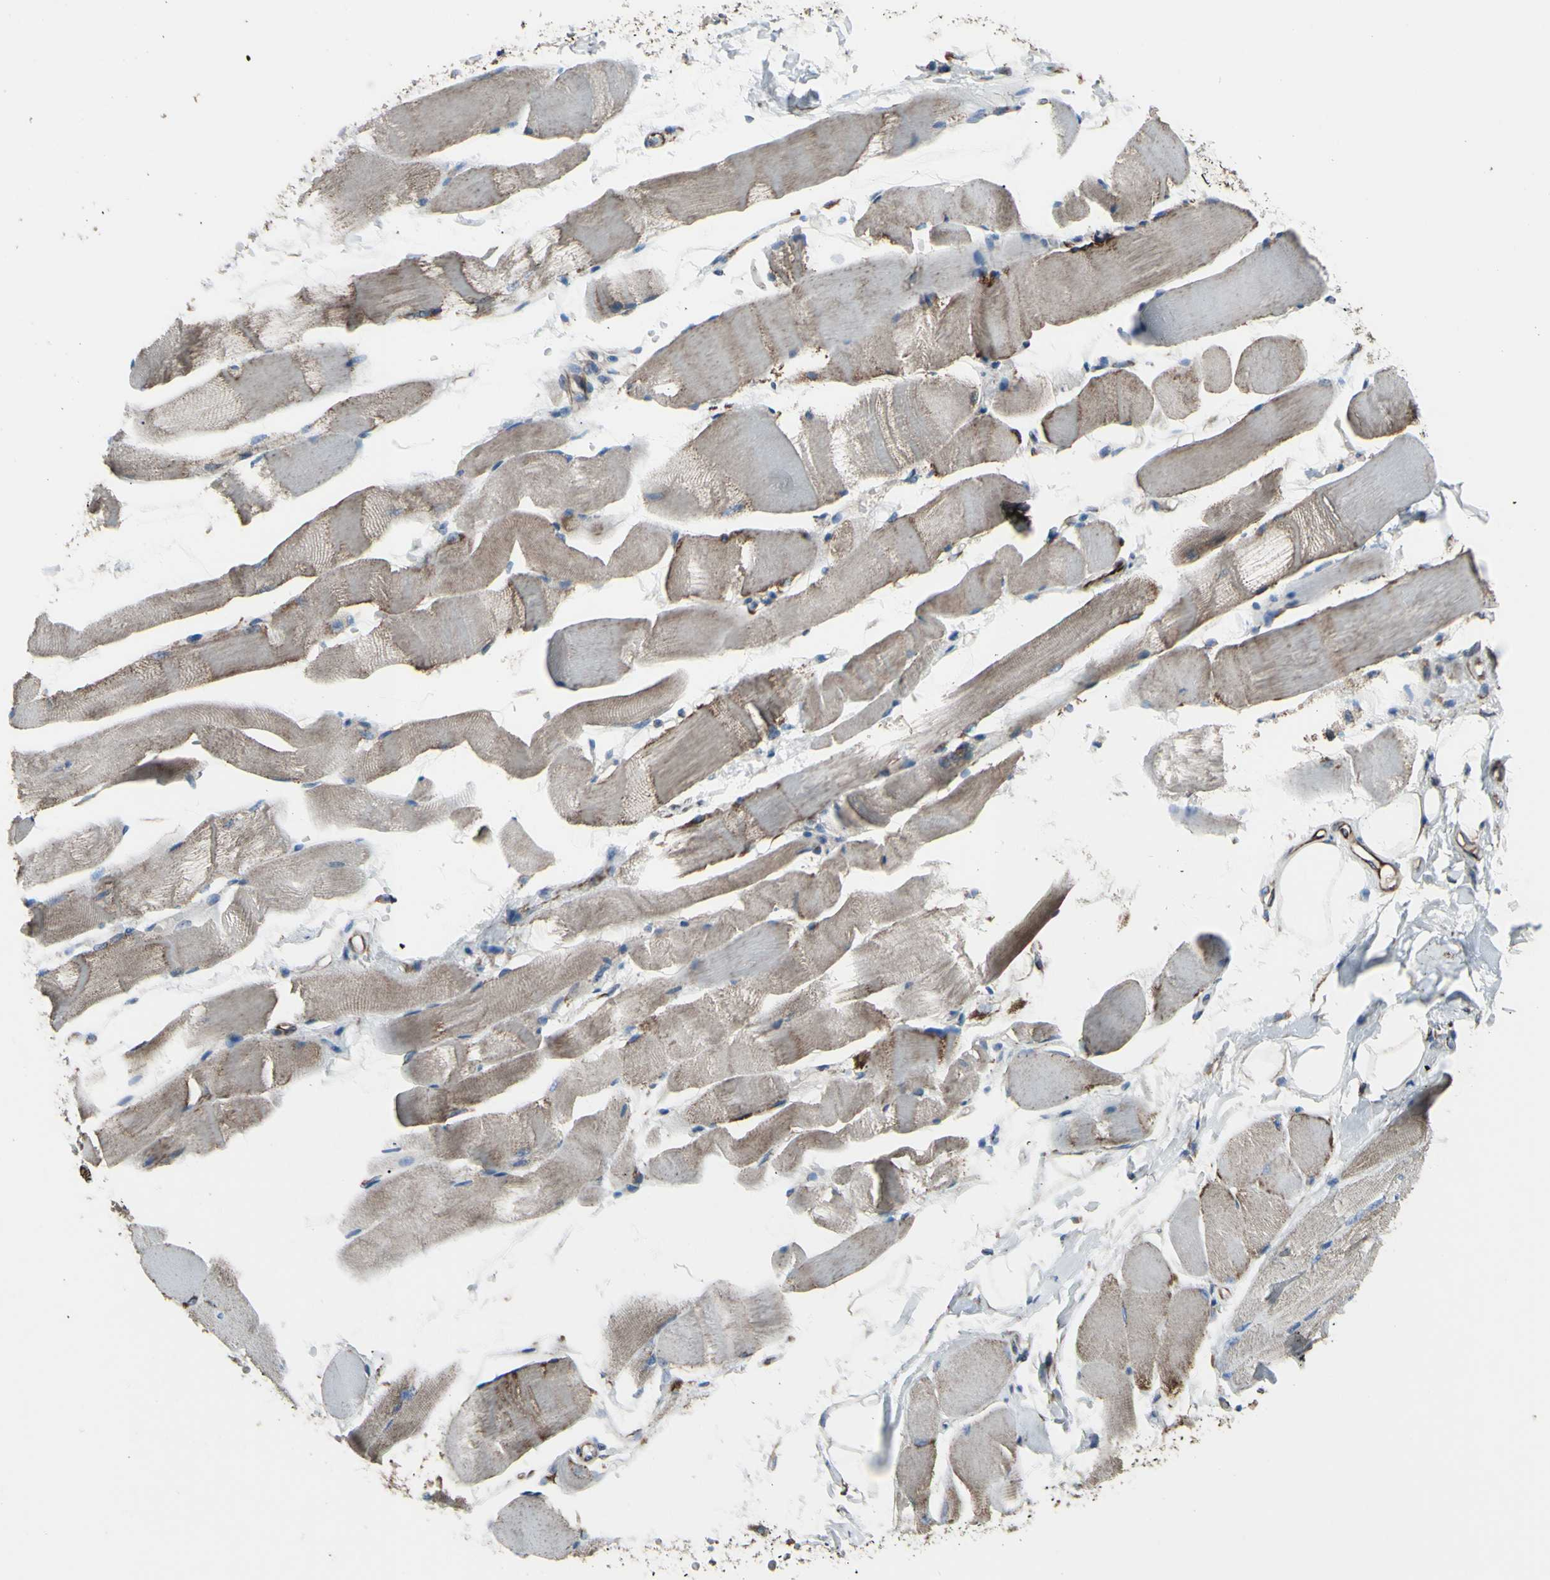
{"staining": {"intensity": "weak", "quantity": ">75%", "location": "cytoplasmic/membranous"}, "tissue": "skeletal muscle", "cell_type": "Myocytes", "image_type": "normal", "snomed": [{"axis": "morphology", "description": "Normal tissue, NOS"}, {"axis": "topography", "description": "Skeletal muscle"}, {"axis": "topography", "description": "Peripheral nerve tissue"}], "caption": "IHC of normal skeletal muscle displays low levels of weak cytoplasmic/membranous expression in about >75% of myocytes. (DAB IHC with brightfield microscopy, high magnification).", "gene": "EMC7", "patient": {"sex": "female", "age": 84}}